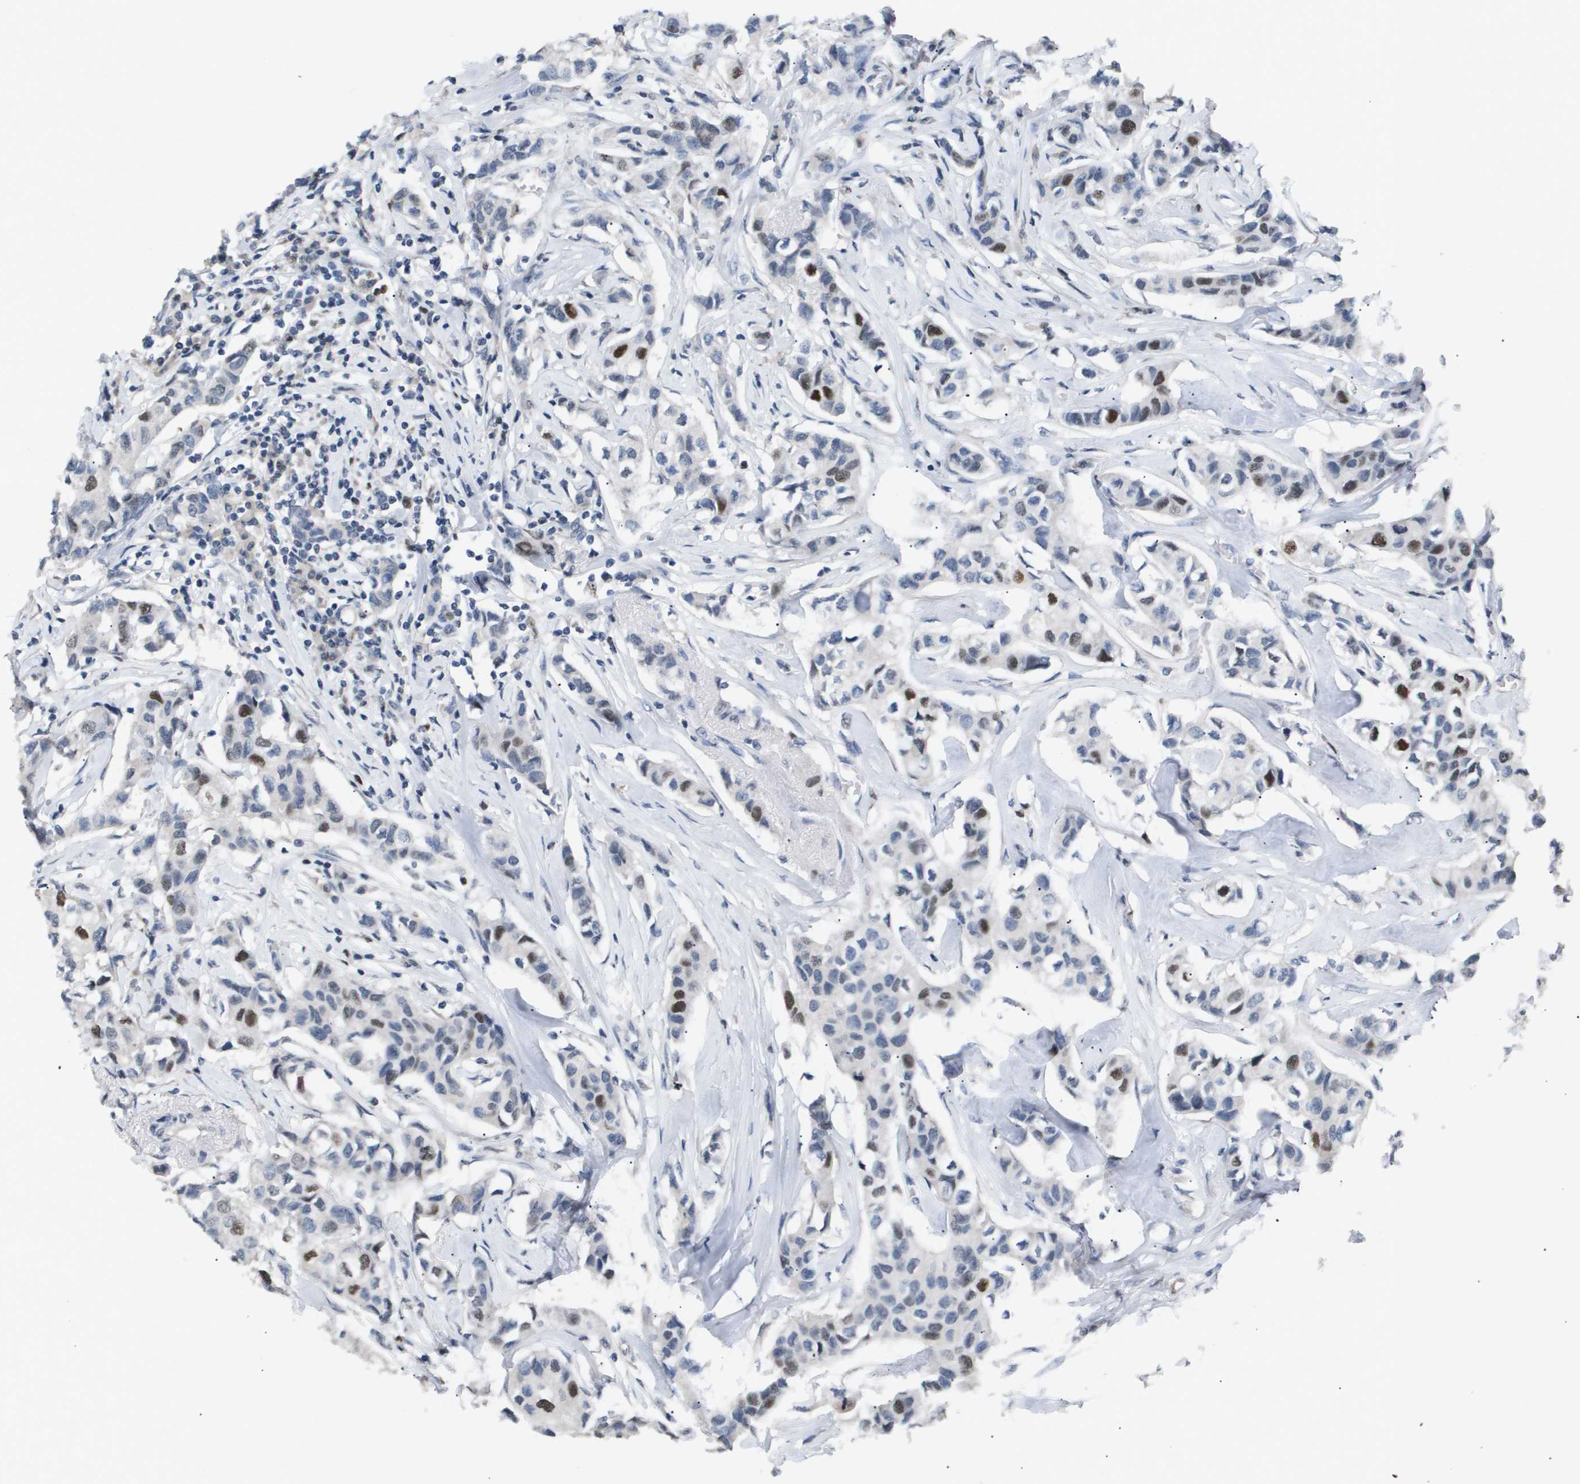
{"staining": {"intensity": "strong", "quantity": "<25%", "location": "nuclear"}, "tissue": "breast cancer", "cell_type": "Tumor cells", "image_type": "cancer", "snomed": [{"axis": "morphology", "description": "Duct carcinoma"}, {"axis": "topography", "description": "Breast"}], "caption": "Protein expression analysis of breast invasive ductal carcinoma reveals strong nuclear expression in about <25% of tumor cells.", "gene": "ANAPC2", "patient": {"sex": "female", "age": 80}}